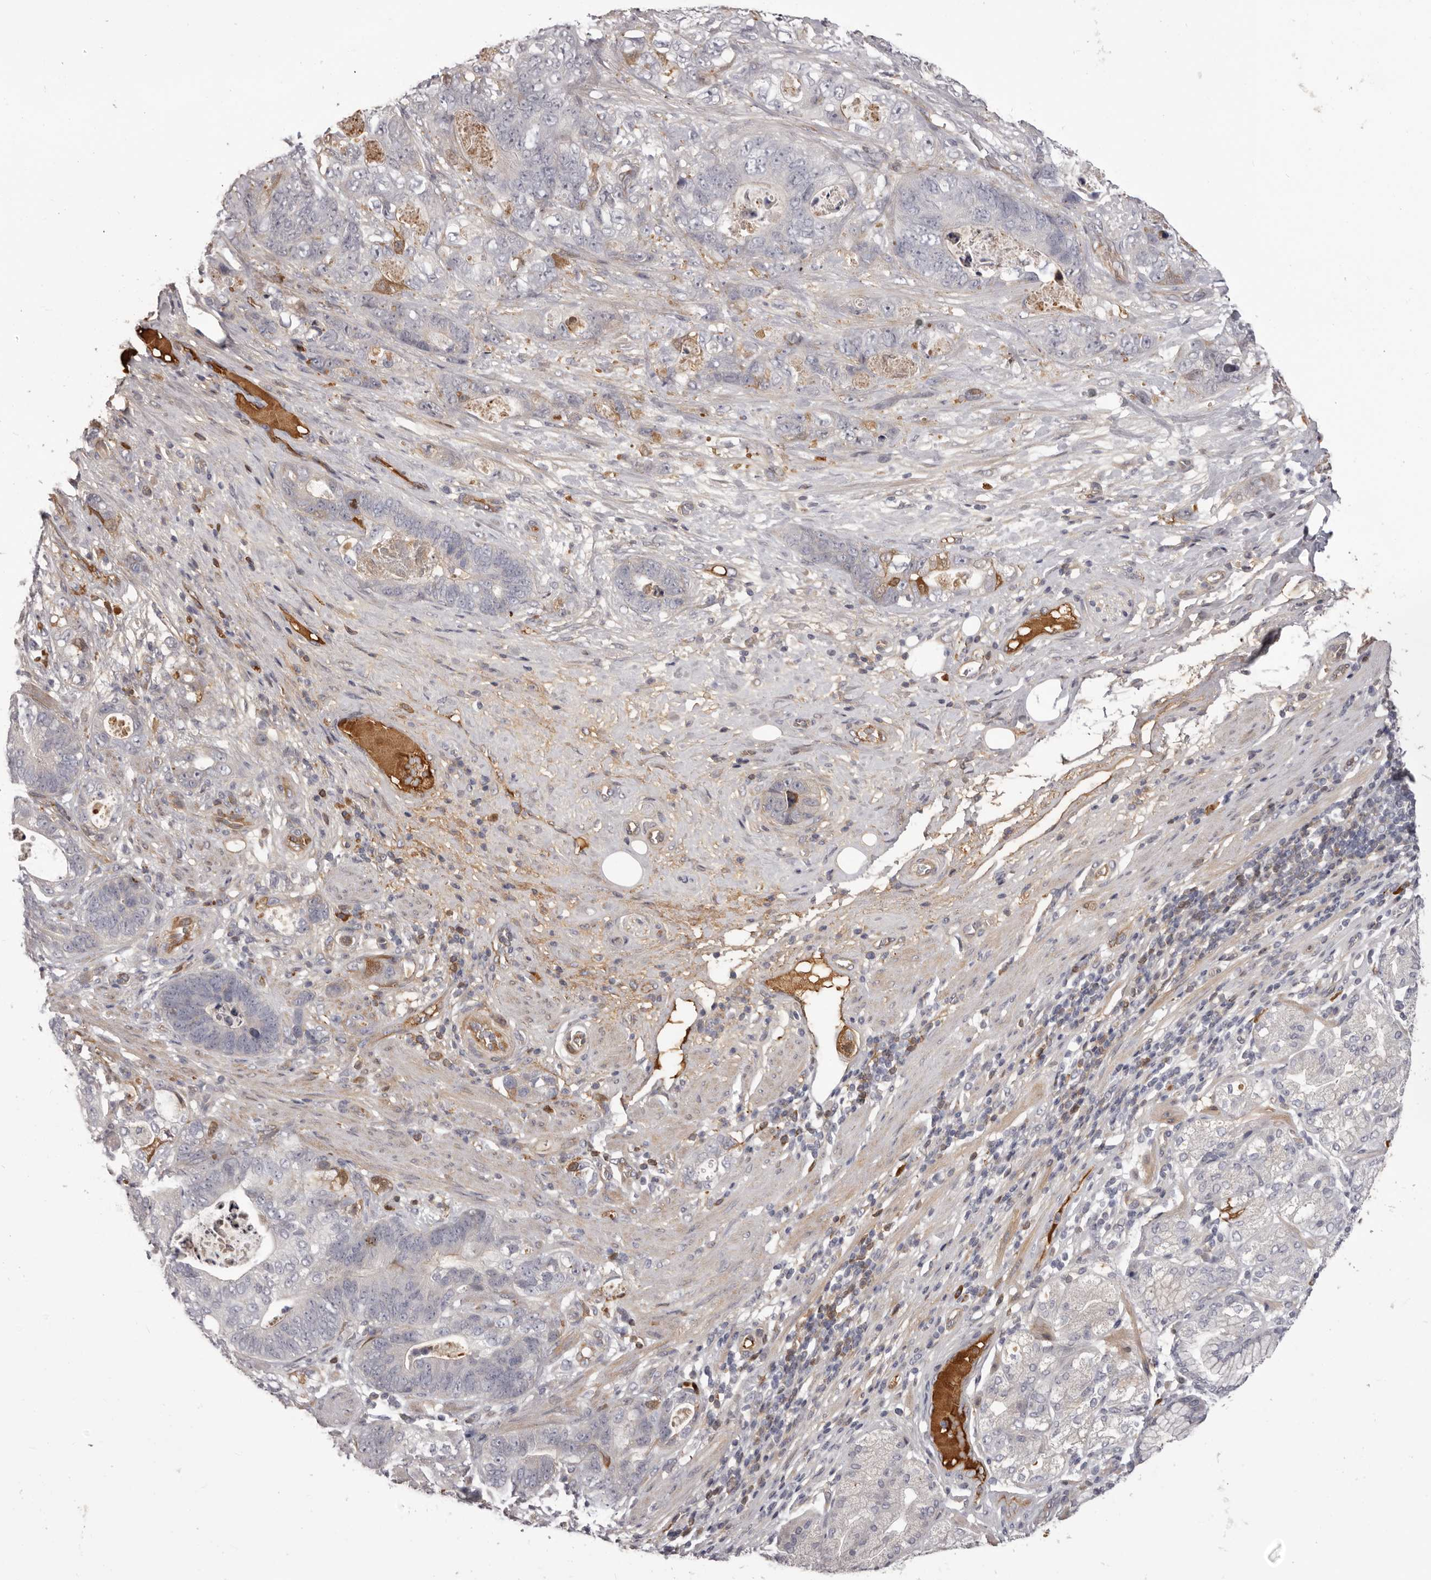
{"staining": {"intensity": "moderate", "quantity": "<25%", "location": "cytoplasmic/membranous"}, "tissue": "stomach cancer", "cell_type": "Tumor cells", "image_type": "cancer", "snomed": [{"axis": "morphology", "description": "Normal tissue, NOS"}, {"axis": "morphology", "description": "Adenocarcinoma, NOS"}, {"axis": "topography", "description": "Stomach"}], "caption": "Immunohistochemistry of stomach adenocarcinoma displays low levels of moderate cytoplasmic/membranous positivity in approximately <25% of tumor cells.", "gene": "OTUD3", "patient": {"sex": "female", "age": 89}}